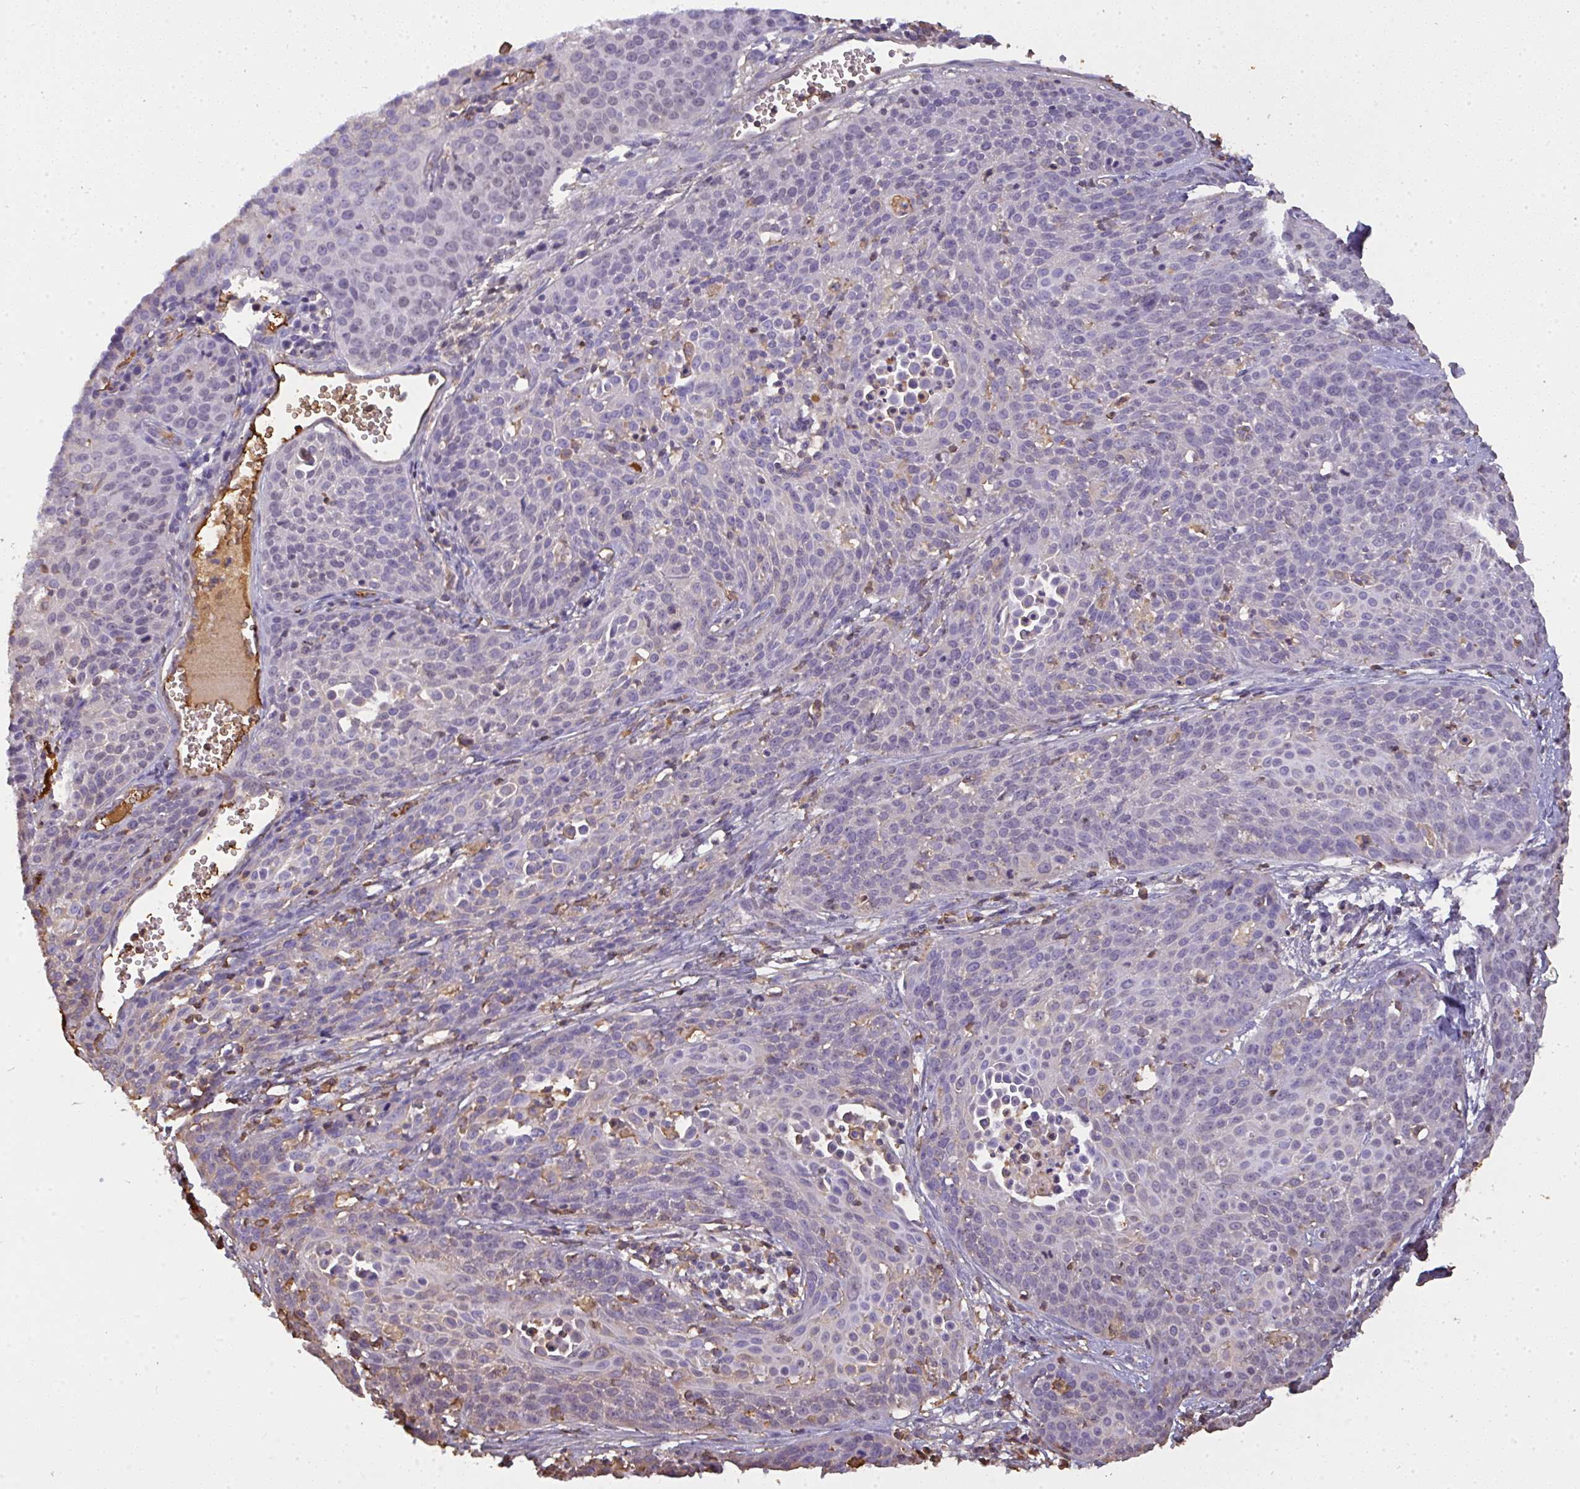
{"staining": {"intensity": "negative", "quantity": "none", "location": "none"}, "tissue": "cervical cancer", "cell_type": "Tumor cells", "image_type": "cancer", "snomed": [{"axis": "morphology", "description": "Squamous cell carcinoma, NOS"}, {"axis": "topography", "description": "Cervix"}], "caption": "DAB (3,3'-diaminobenzidine) immunohistochemical staining of human cervical squamous cell carcinoma displays no significant staining in tumor cells.", "gene": "SMYD5", "patient": {"sex": "female", "age": 38}}